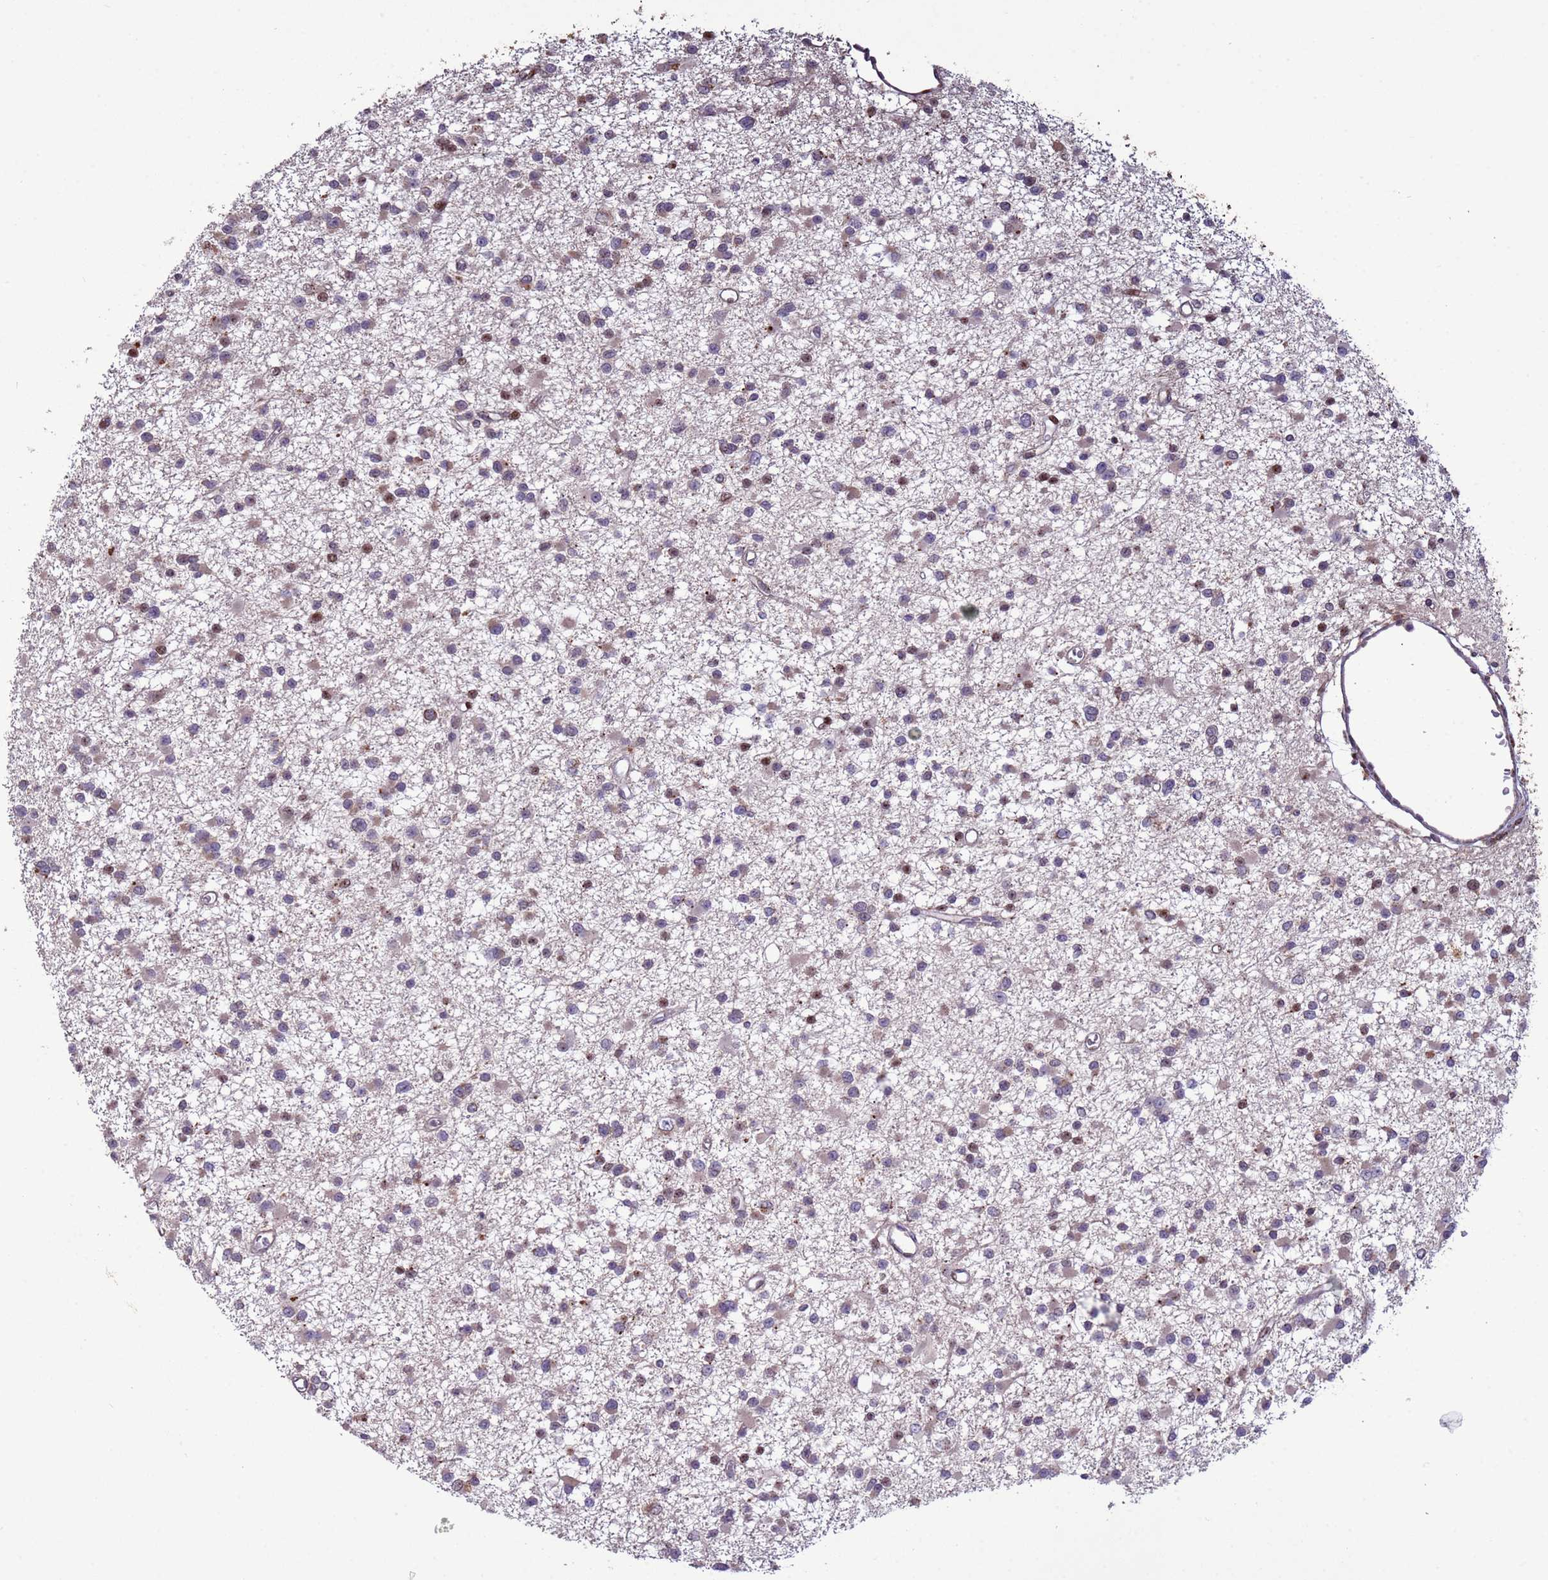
{"staining": {"intensity": "weak", "quantity": "<25%", "location": "cytoplasmic/membranous,nuclear"}, "tissue": "glioma", "cell_type": "Tumor cells", "image_type": "cancer", "snomed": [{"axis": "morphology", "description": "Glioma, malignant, Low grade"}, {"axis": "topography", "description": "Brain"}], "caption": "Malignant glioma (low-grade) stained for a protein using IHC exhibits no expression tumor cells.", "gene": "HGH1", "patient": {"sex": "female", "age": 22}}